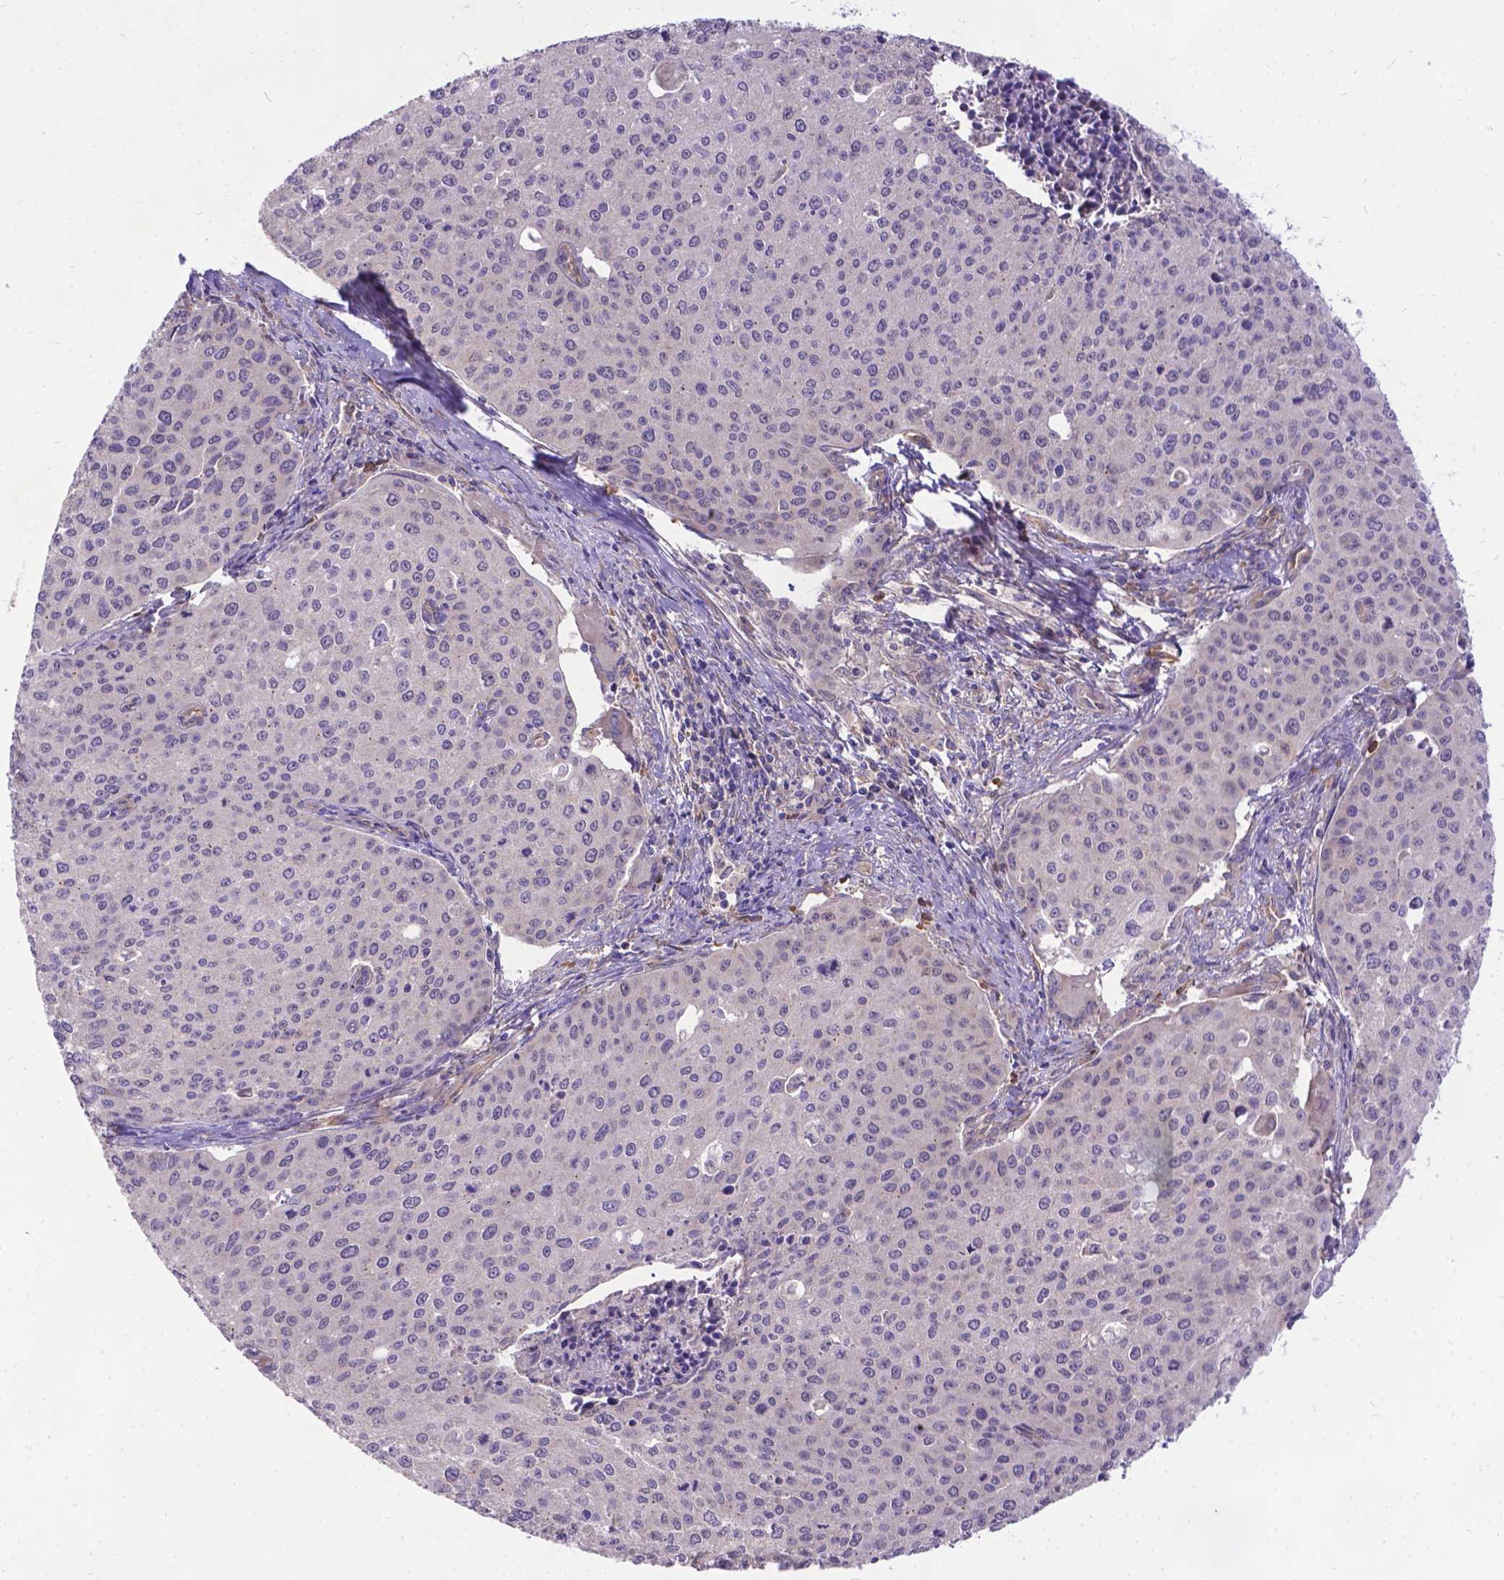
{"staining": {"intensity": "negative", "quantity": "none", "location": "none"}, "tissue": "cervical cancer", "cell_type": "Tumor cells", "image_type": "cancer", "snomed": [{"axis": "morphology", "description": "Squamous cell carcinoma, NOS"}, {"axis": "topography", "description": "Cervix"}], "caption": "Human cervical cancer stained for a protein using immunohistochemistry exhibits no positivity in tumor cells.", "gene": "DENND6A", "patient": {"sex": "female", "age": 38}}